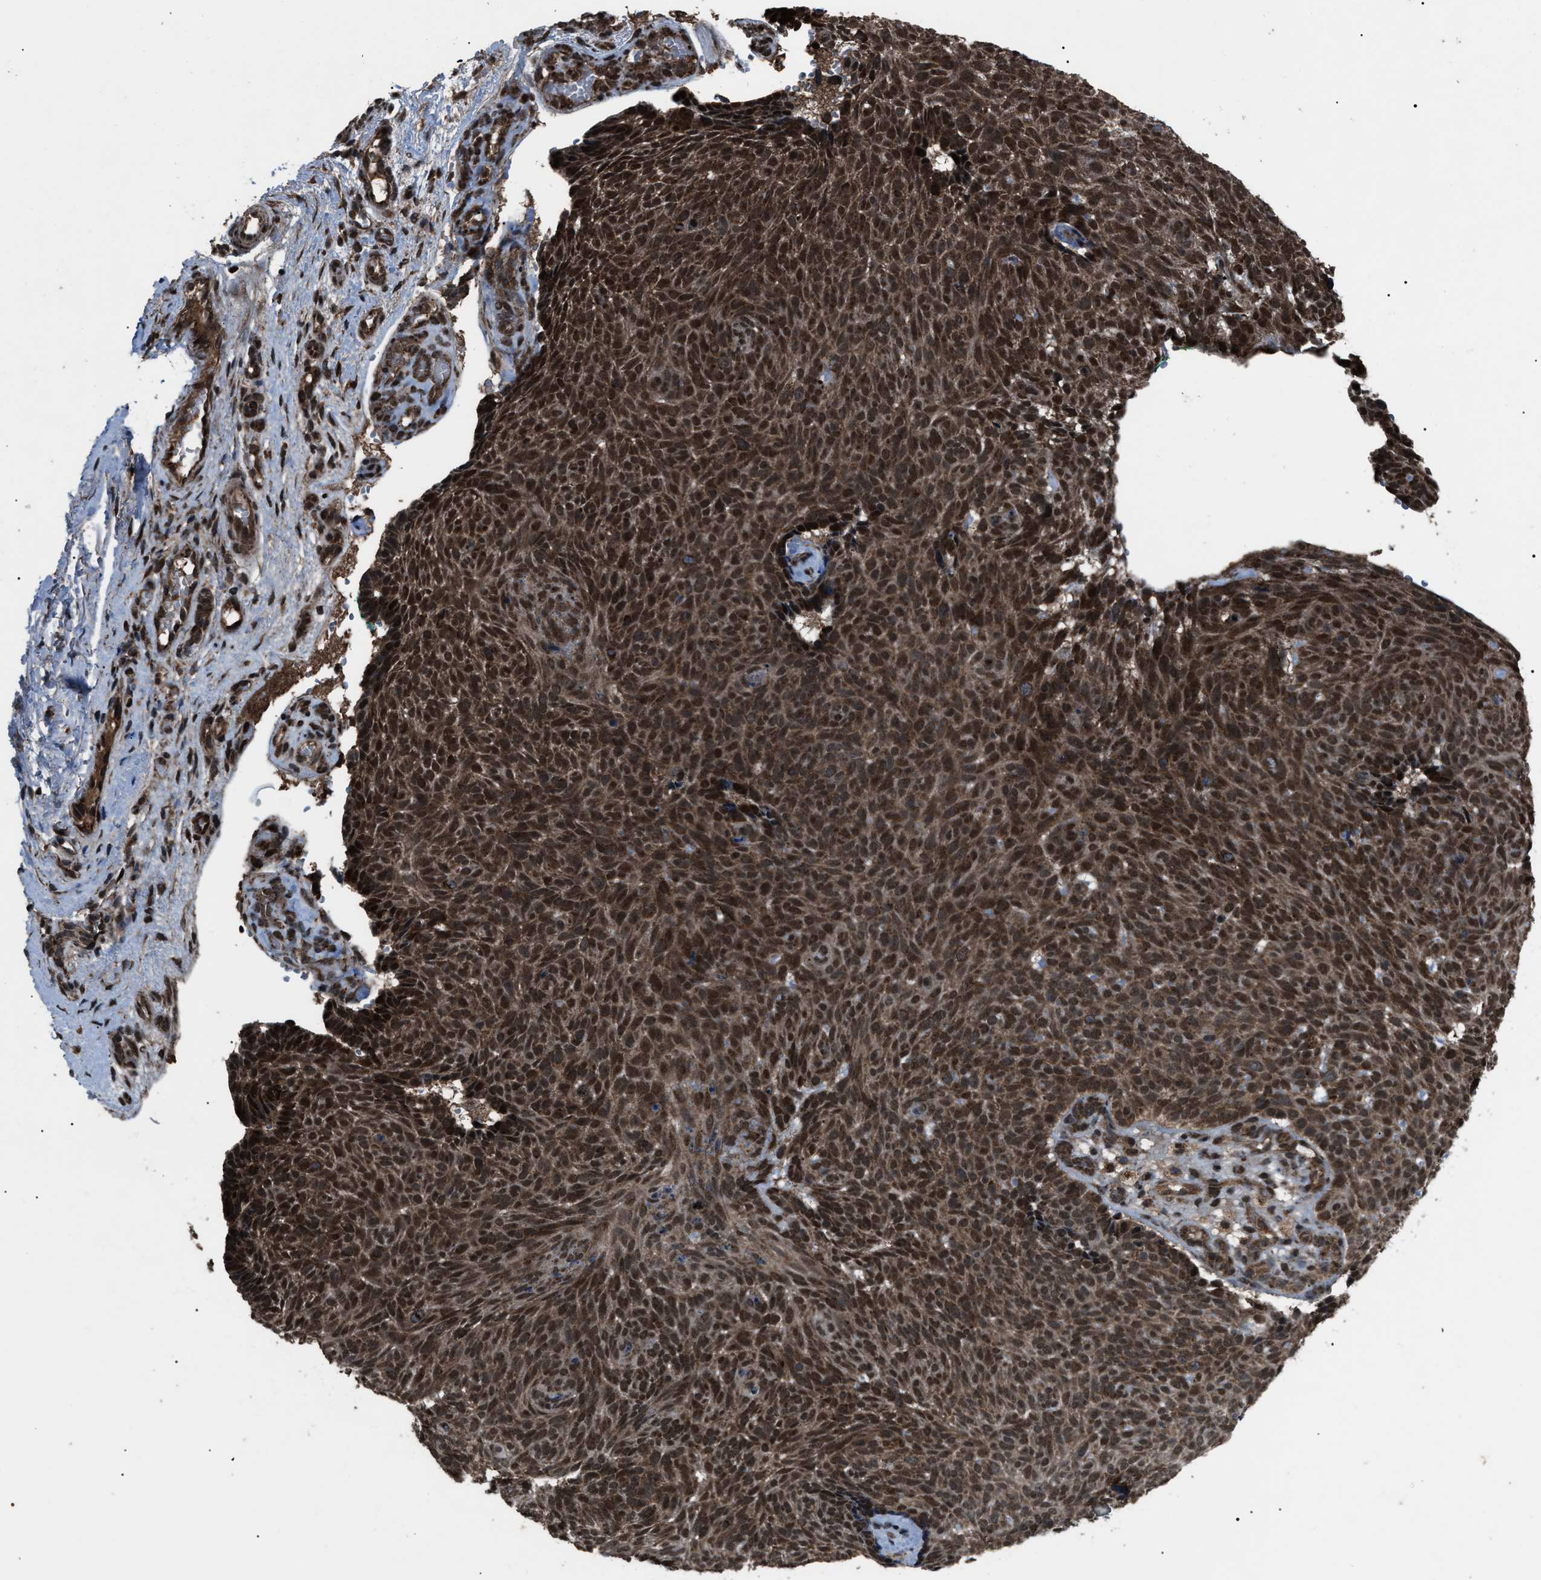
{"staining": {"intensity": "strong", "quantity": ">75%", "location": "cytoplasmic/membranous,nuclear"}, "tissue": "skin cancer", "cell_type": "Tumor cells", "image_type": "cancer", "snomed": [{"axis": "morphology", "description": "Basal cell carcinoma"}, {"axis": "topography", "description": "Skin"}], "caption": "Skin cancer tissue reveals strong cytoplasmic/membranous and nuclear expression in approximately >75% of tumor cells", "gene": "ZFAND2A", "patient": {"sex": "male", "age": 61}}